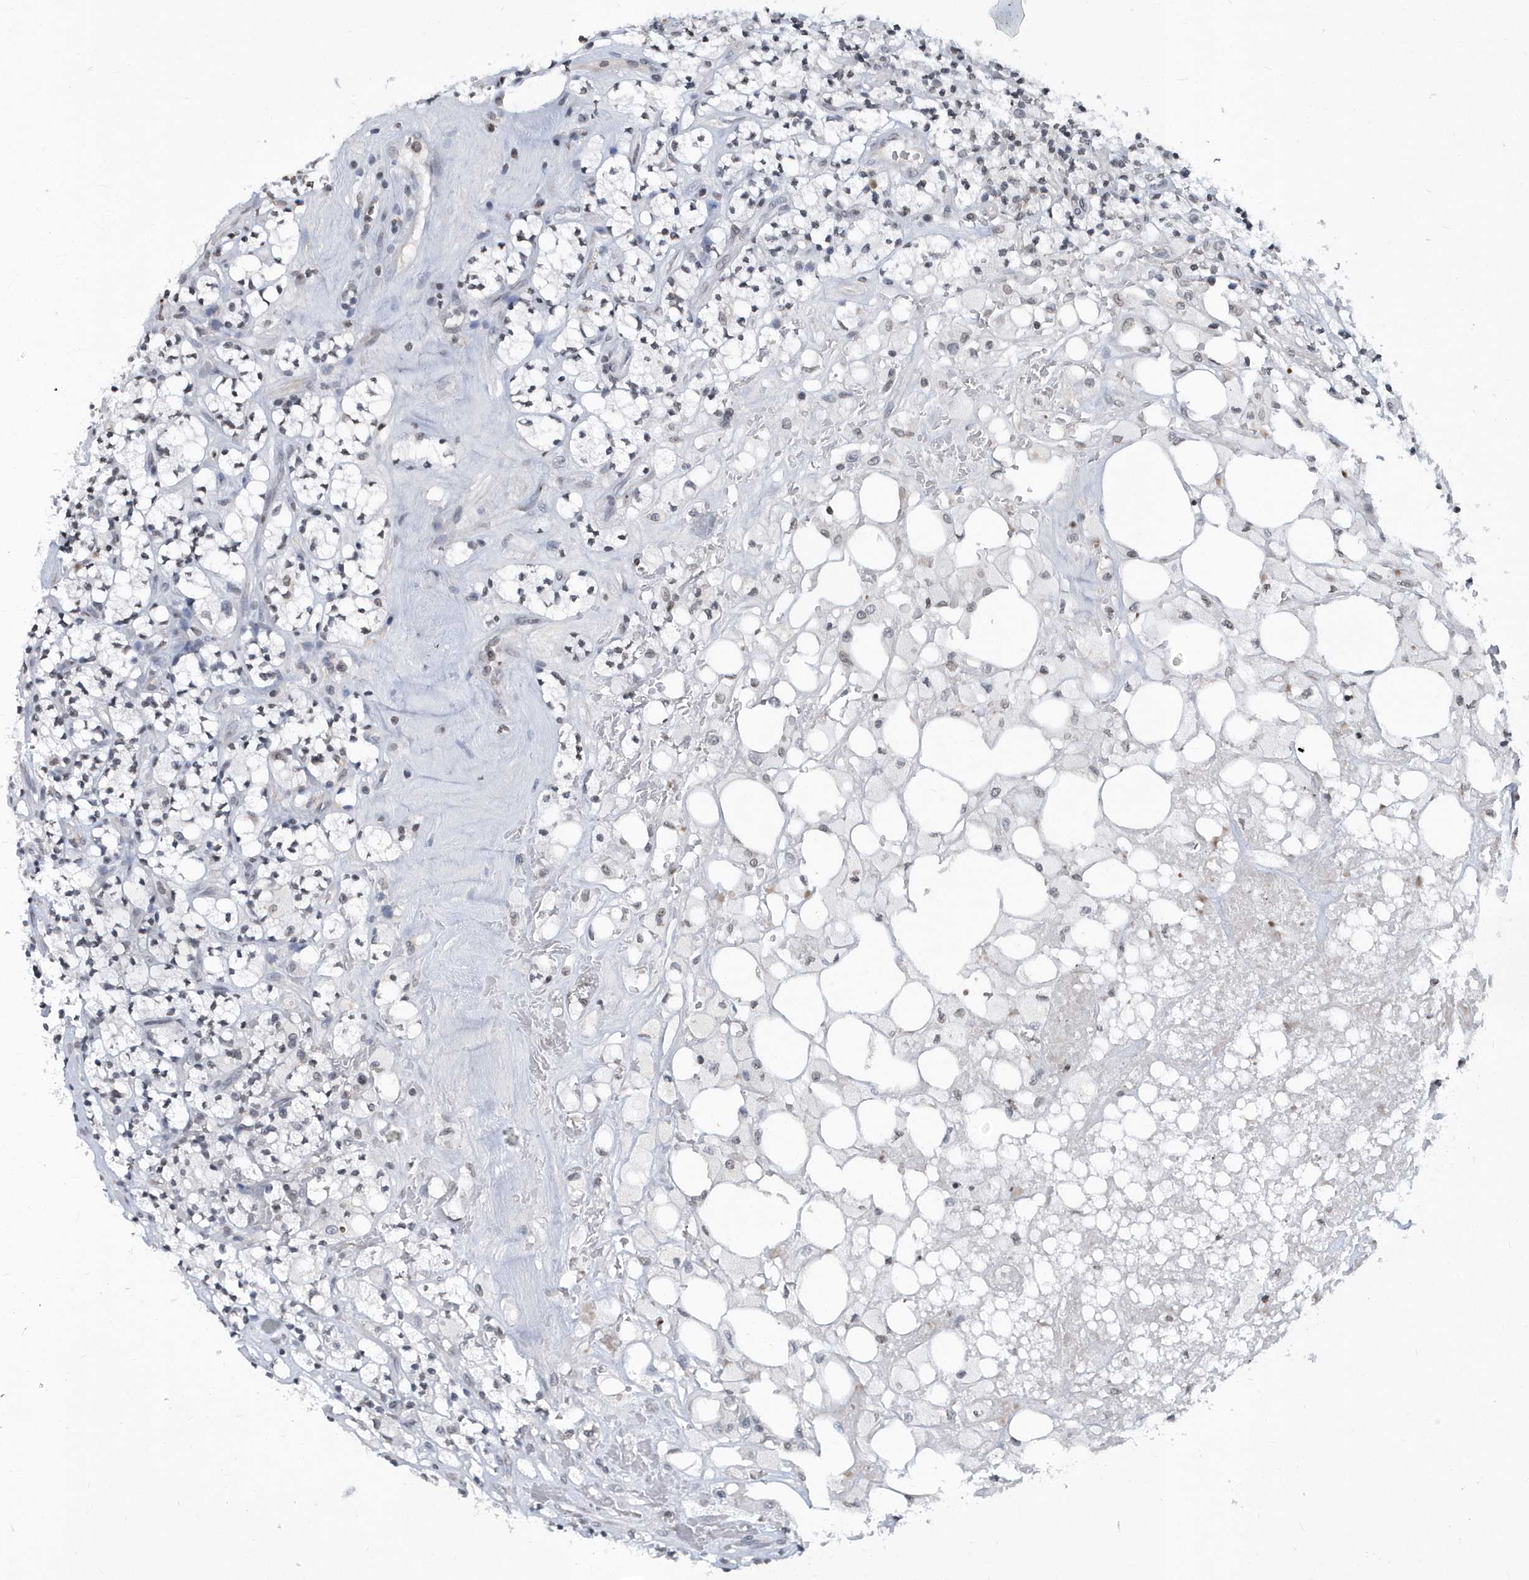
{"staining": {"intensity": "negative", "quantity": "none", "location": "none"}, "tissue": "renal cancer", "cell_type": "Tumor cells", "image_type": "cancer", "snomed": [{"axis": "morphology", "description": "Adenocarcinoma, NOS"}, {"axis": "topography", "description": "Kidney"}], "caption": "A high-resolution image shows immunohistochemistry staining of renal cancer (adenocarcinoma), which reveals no significant positivity in tumor cells.", "gene": "VWA5B2", "patient": {"sex": "male", "age": 77}}